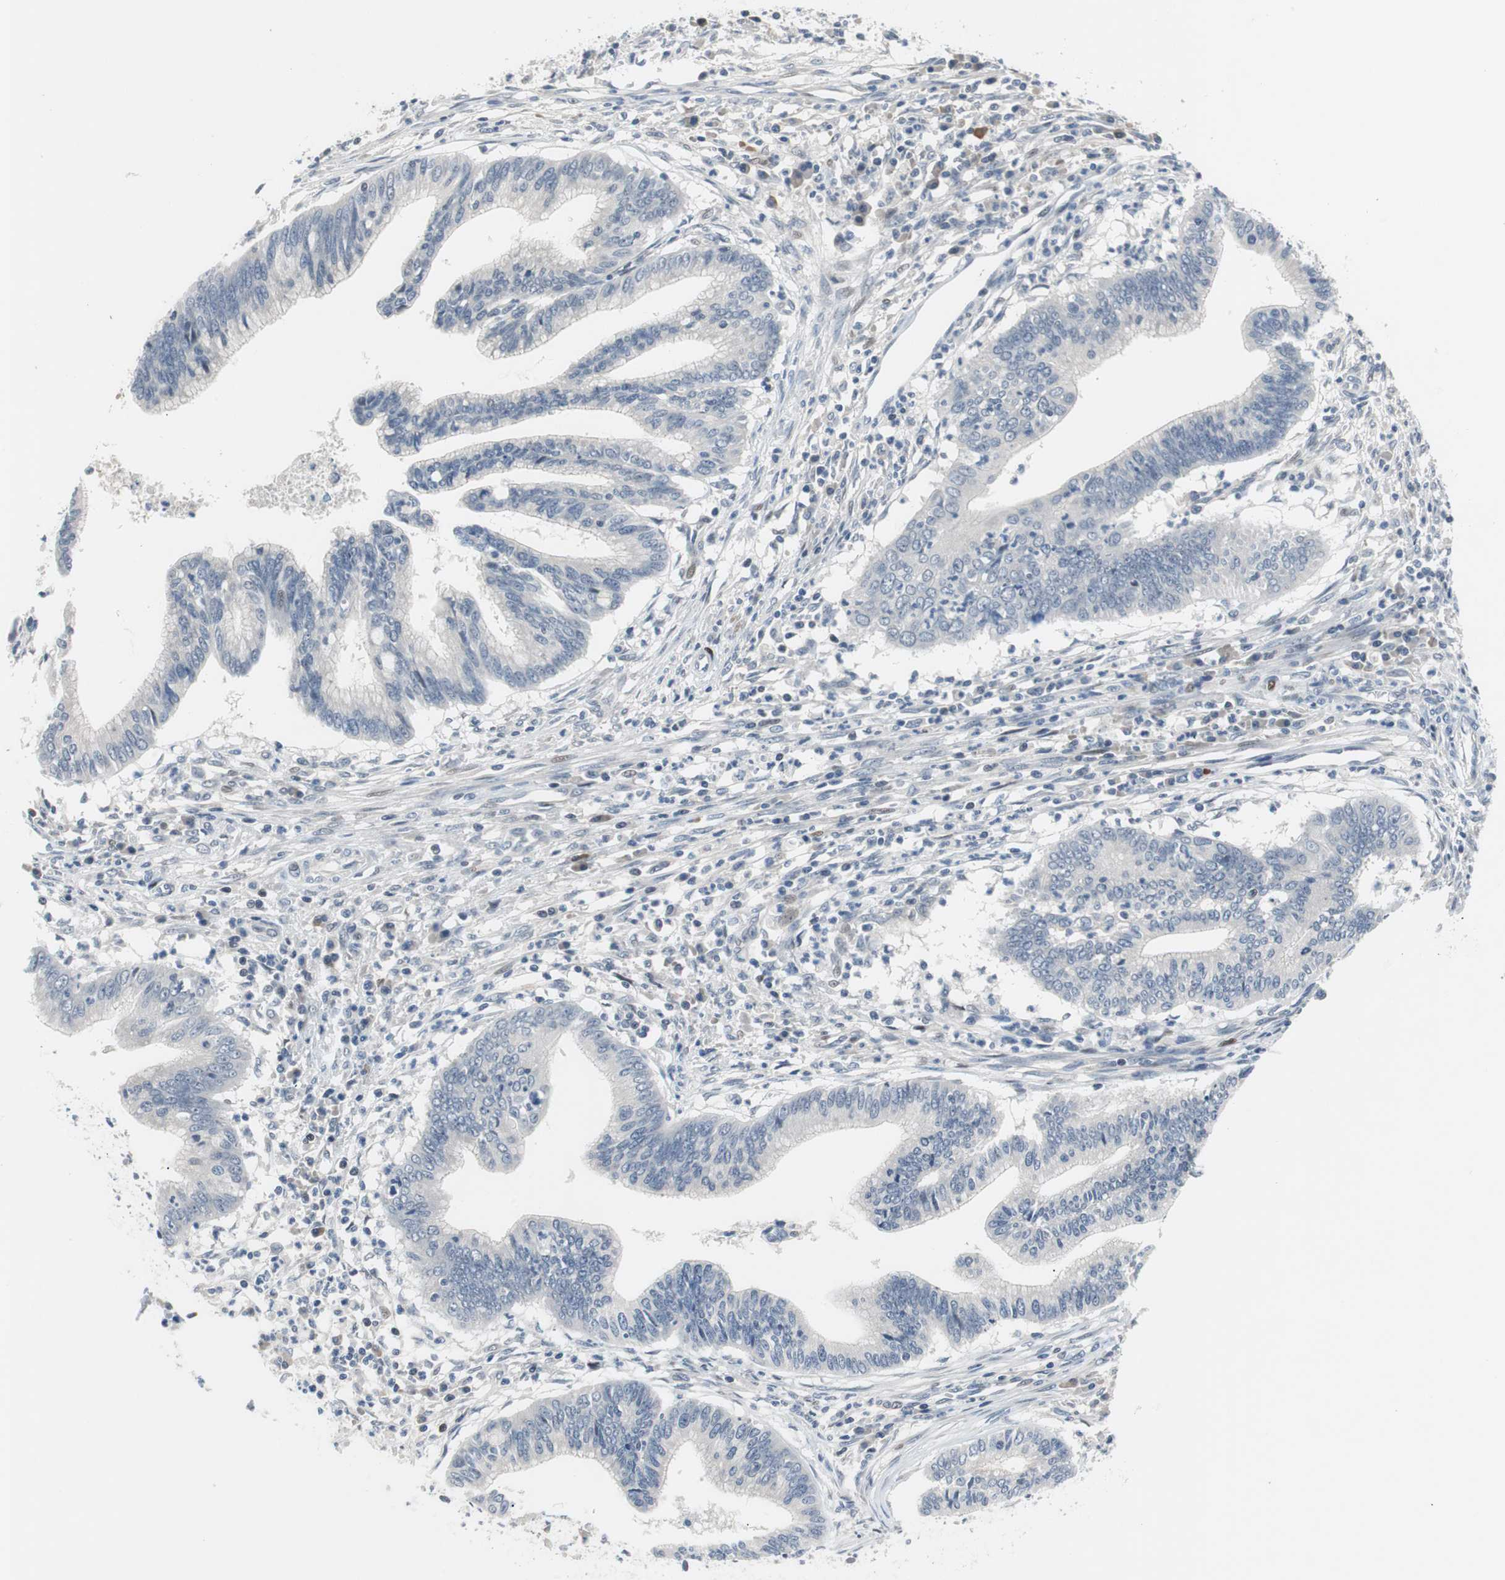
{"staining": {"intensity": "negative", "quantity": "none", "location": "none"}, "tissue": "cervical cancer", "cell_type": "Tumor cells", "image_type": "cancer", "snomed": [{"axis": "morphology", "description": "Adenocarcinoma, NOS"}, {"axis": "topography", "description": "Cervix"}], "caption": "A high-resolution histopathology image shows immunohistochemistry staining of cervical cancer, which shows no significant expression in tumor cells.", "gene": "MAP2K4", "patient": {"sex": "female", "age": 36}}